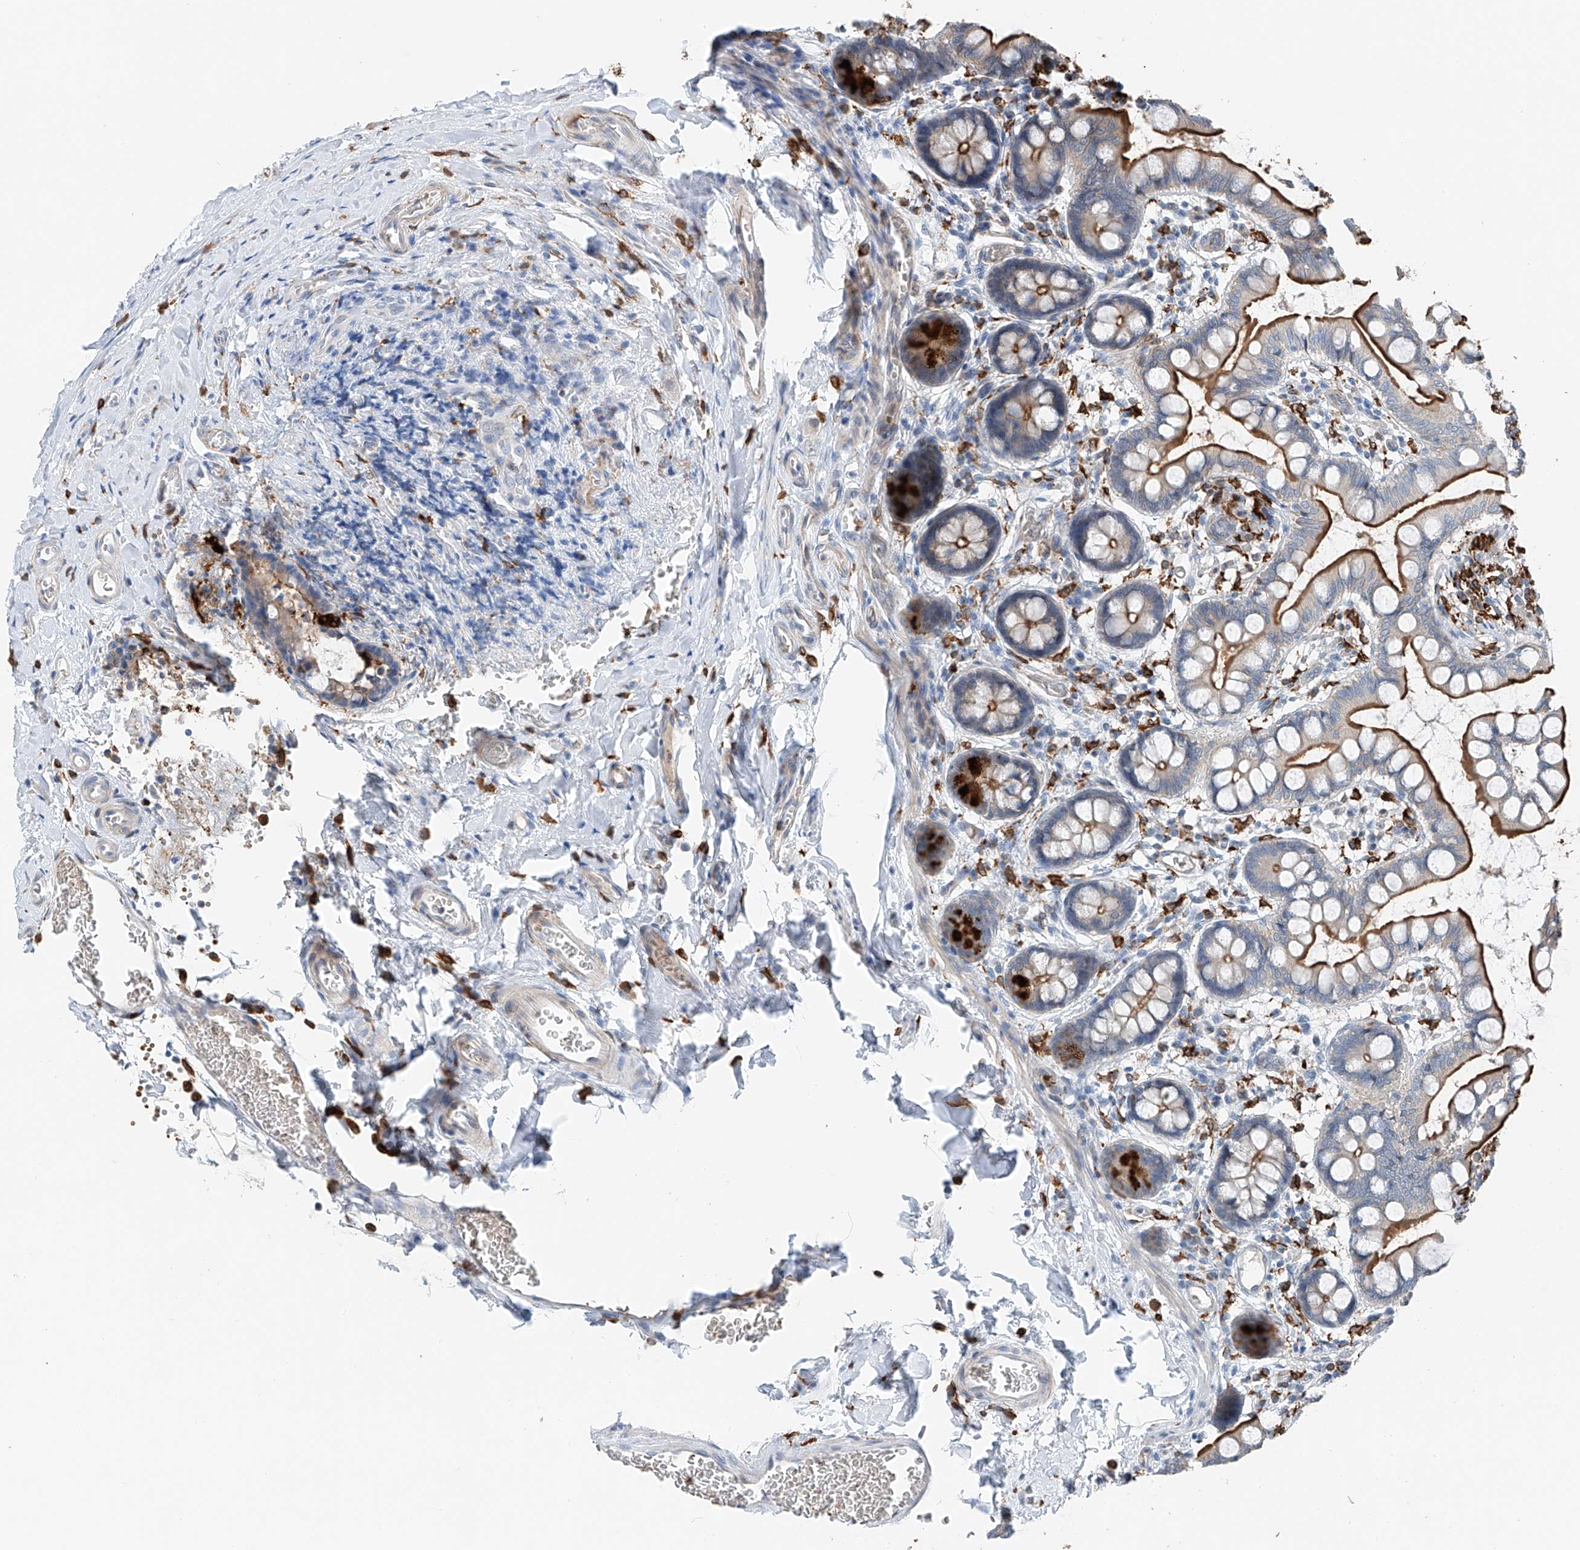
{"staining": {"intensity": "strong", "quantity": "25%-75%", "location": "cytoplasmic/membranous"}, "tissue": "small intestine", "cell_type": "Glandular cells", "image_type": "normal", "snomed": [{"axis": "morphology", "description": "Normal tissue, NOS"}, {"axis": "topography", "description": "Small intestine"}], "caption": "About 25%-75% of glandular cells in unremarkable small intestine exhibit strong cytoplasmic/membranous protein staining as visualized by brown immunohistochemical staining.", "gene": "TBXAS1", "patient": {"sex": "male", "age": 52}}